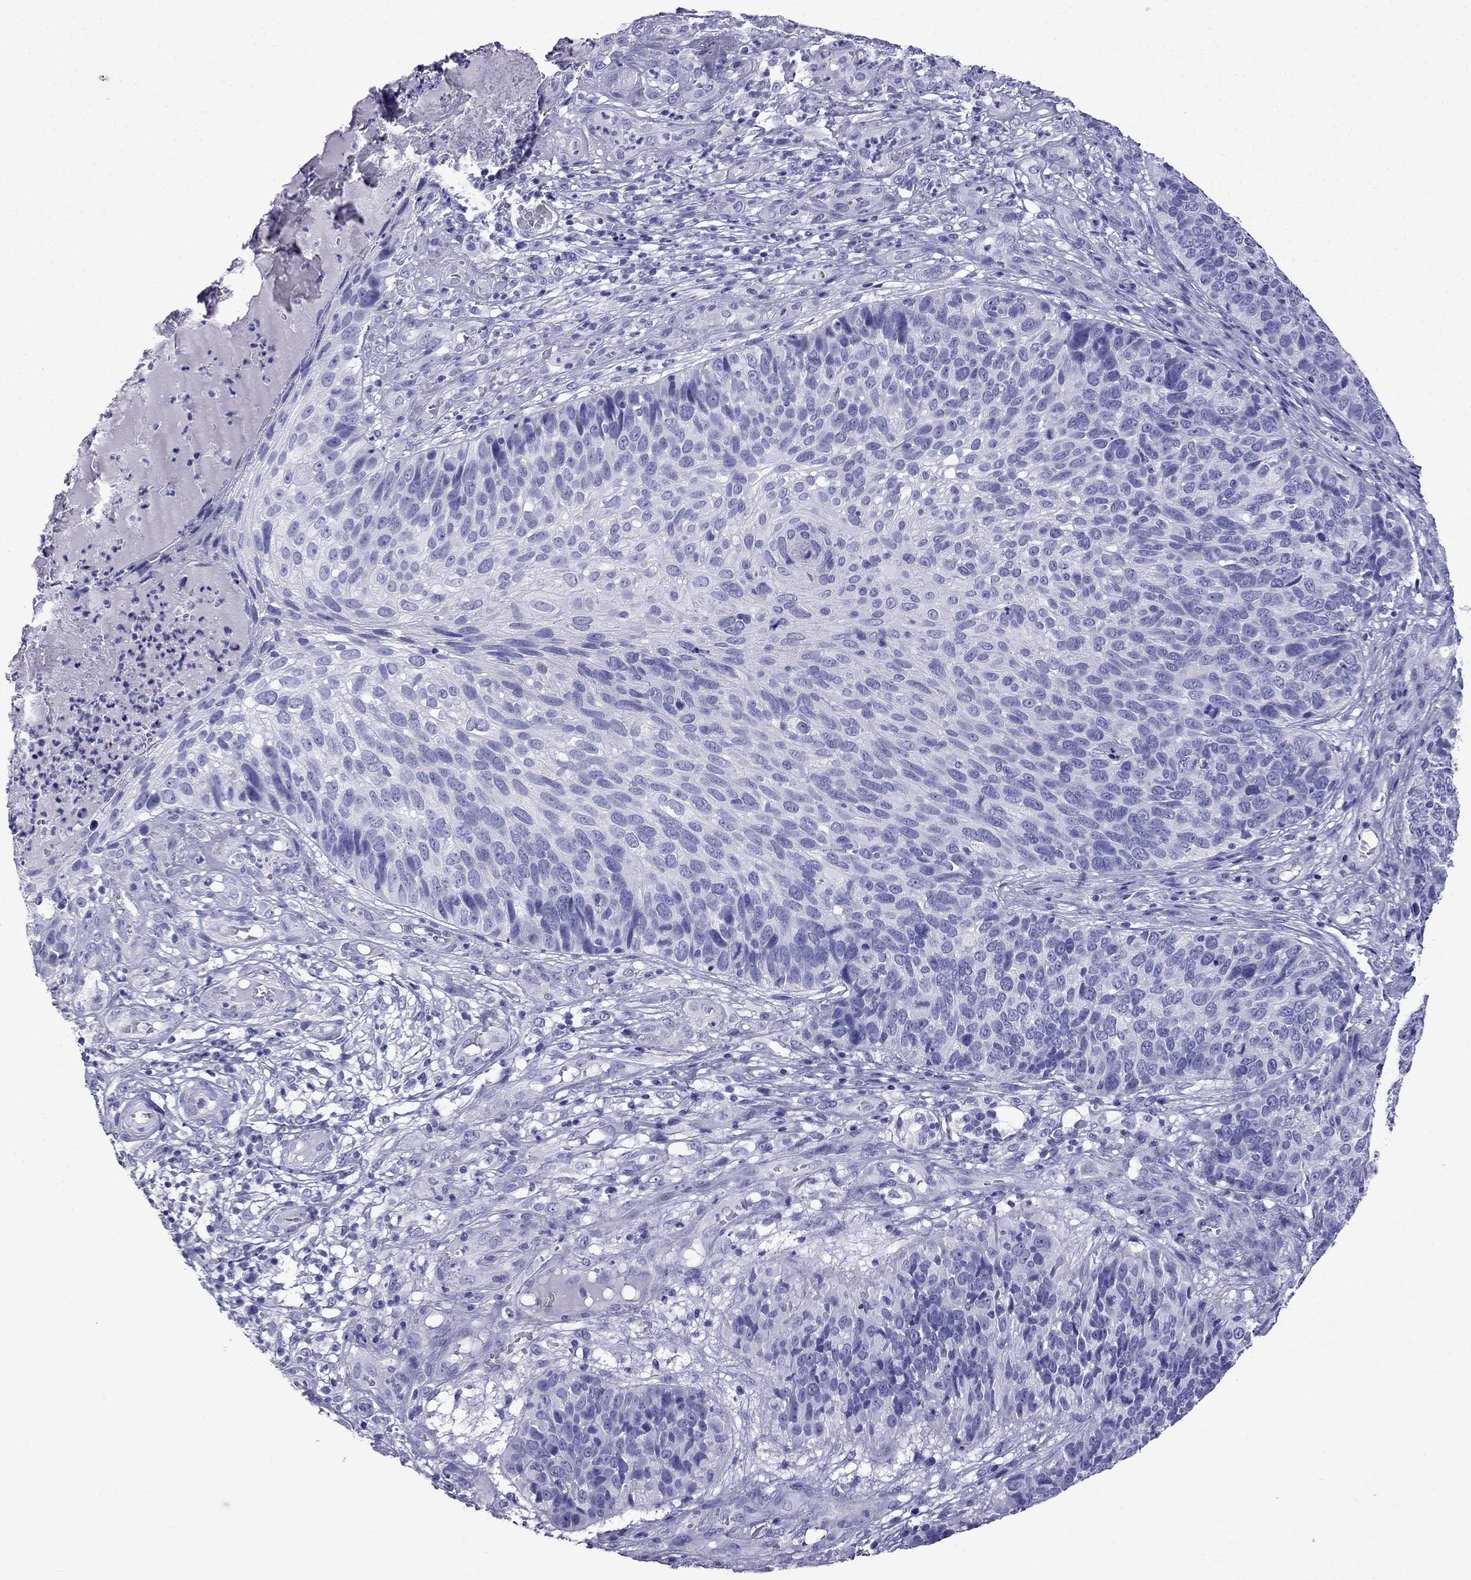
{"staining": {"intensity": "negative", "quantity": "none", "location": "none"}, "tissue": "skin cancer", "cell_type": "Tumor cells", "image_type": "cancer", "snomed": [{"axis": "morphology", "description": "Squamous cell carcinoma, NOS"}, {"axis": "topography", "description": "Skin"}], "caption": "High power microscopy histopathology image of an IHC micrograph of skin cancer (squamous cell carcinoma), revealing no significant positivity in tumor cells.", "gene": "ARR3", "patient": {"sex": "male", "age": 92}}